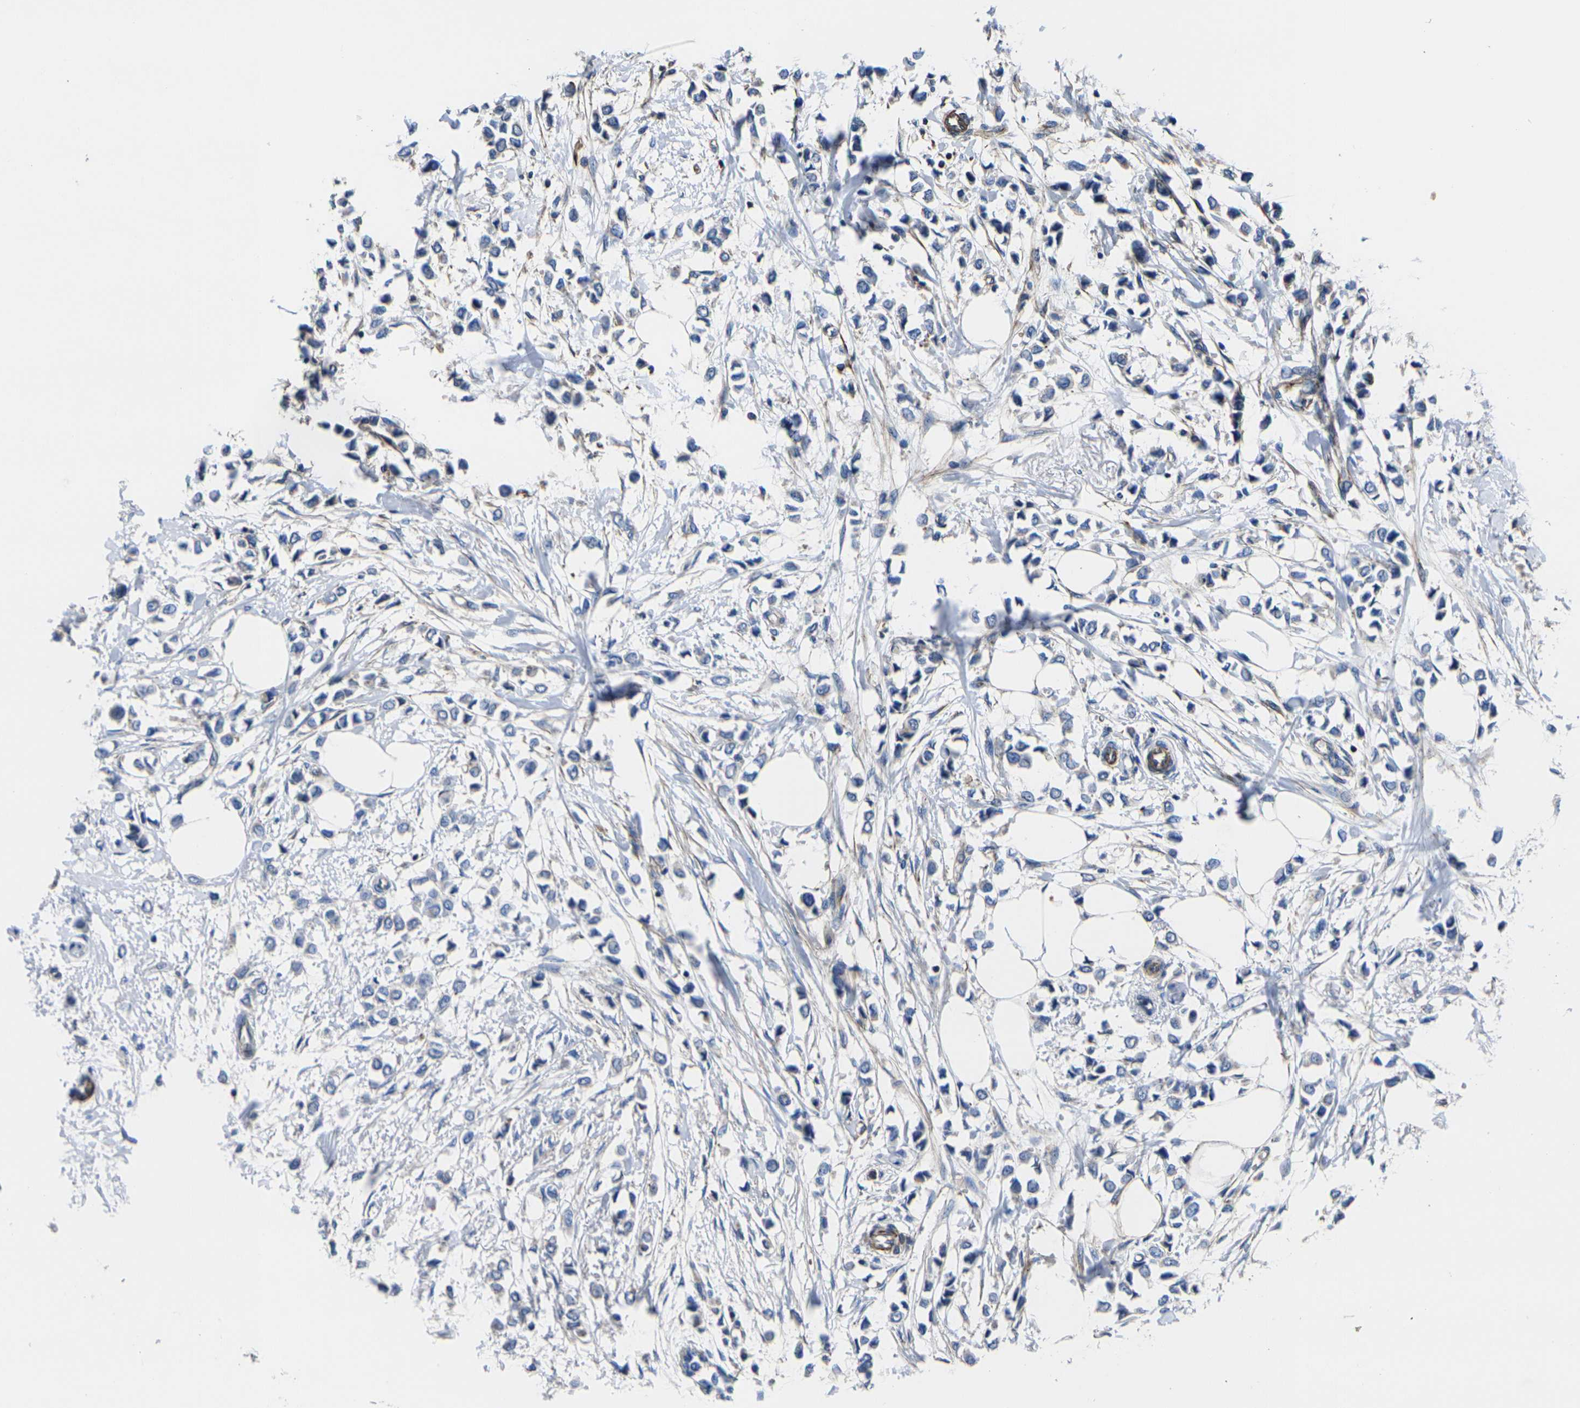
{"staining": {"intensity": "negative", "quantity": "none", "location": "none"}, "tissue": "breast cancer", "cell_type": "Tumor cells", "image_type": "cancer", "snomed": [{"axis": "morphology", "description": "Lobular carcinoma"}, {"axis": "topography", "description": "Breast"}], "caption": "IHC micrograph of breast cancer stained for a protein (brown), which exhibits no positivity in tumor cells. (Brightfield microscopy of DAB immunohistochemistry (IHC) at high magnification).", "gene": "GPR4", "patient": {"sex": "female", "age": 51}}